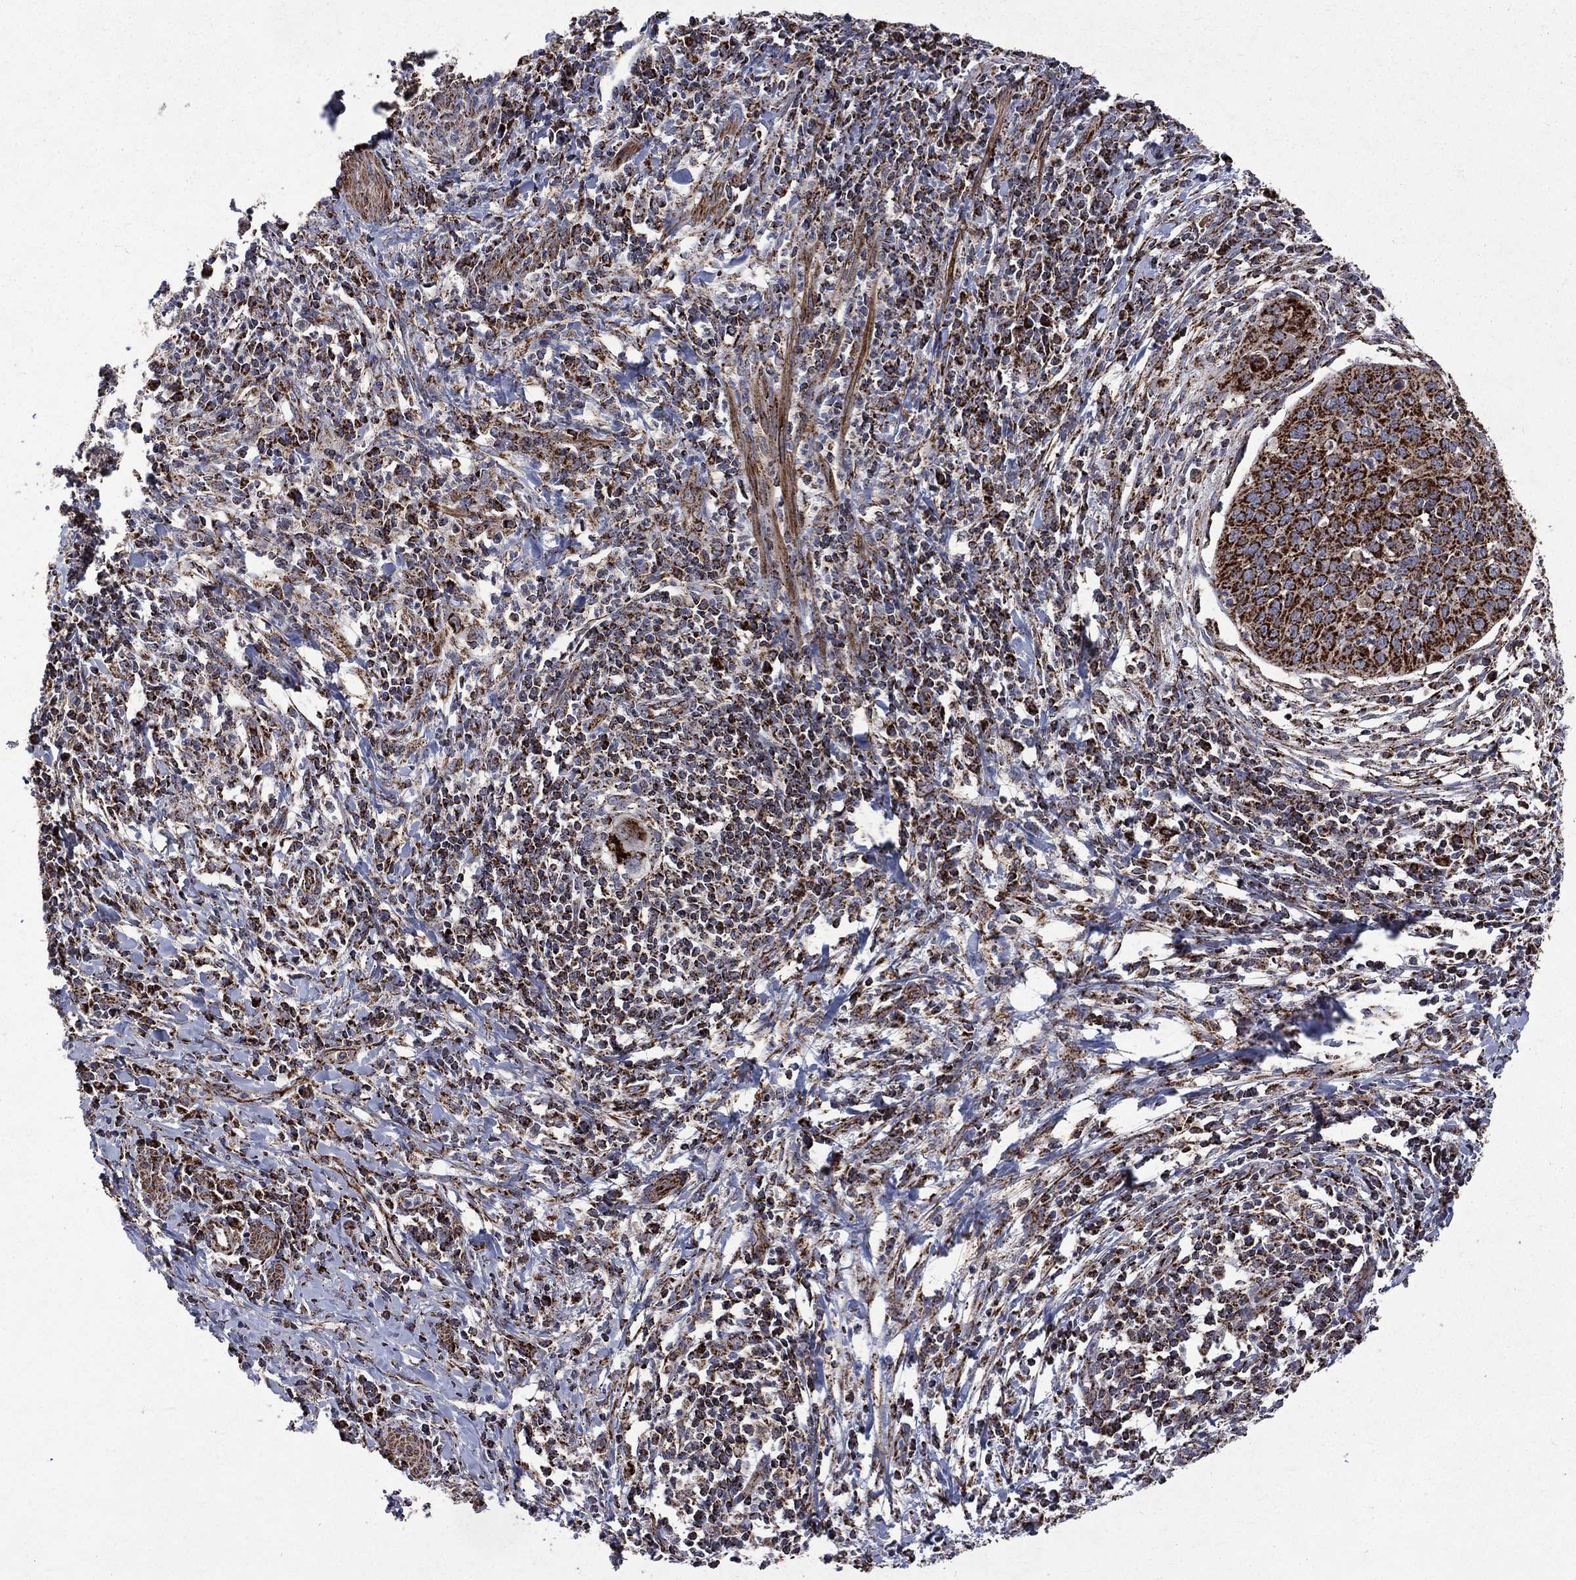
{"staining": {"intensity": "strong", "quantity": ">75%", "location": "cytoplasmic/membranous"}, "tissue": "cervical cancer", "cell_type": "Tumor cells", "image_type": "cancer", "snomed": [{"axis": "morphology", "description": "Squamous cell carcinoma, NOS"}, {"axis": "topography", "description": "Cervix"}], "caption": "Immunohistochemical staining of human cervical squamous cell carcinoma shows high levels of strong cytoplasmic/membranous positivity in approximately >75% of tumor cells.", "gene": "GOT2", "patient": {"sex": "female", "age": 26}}